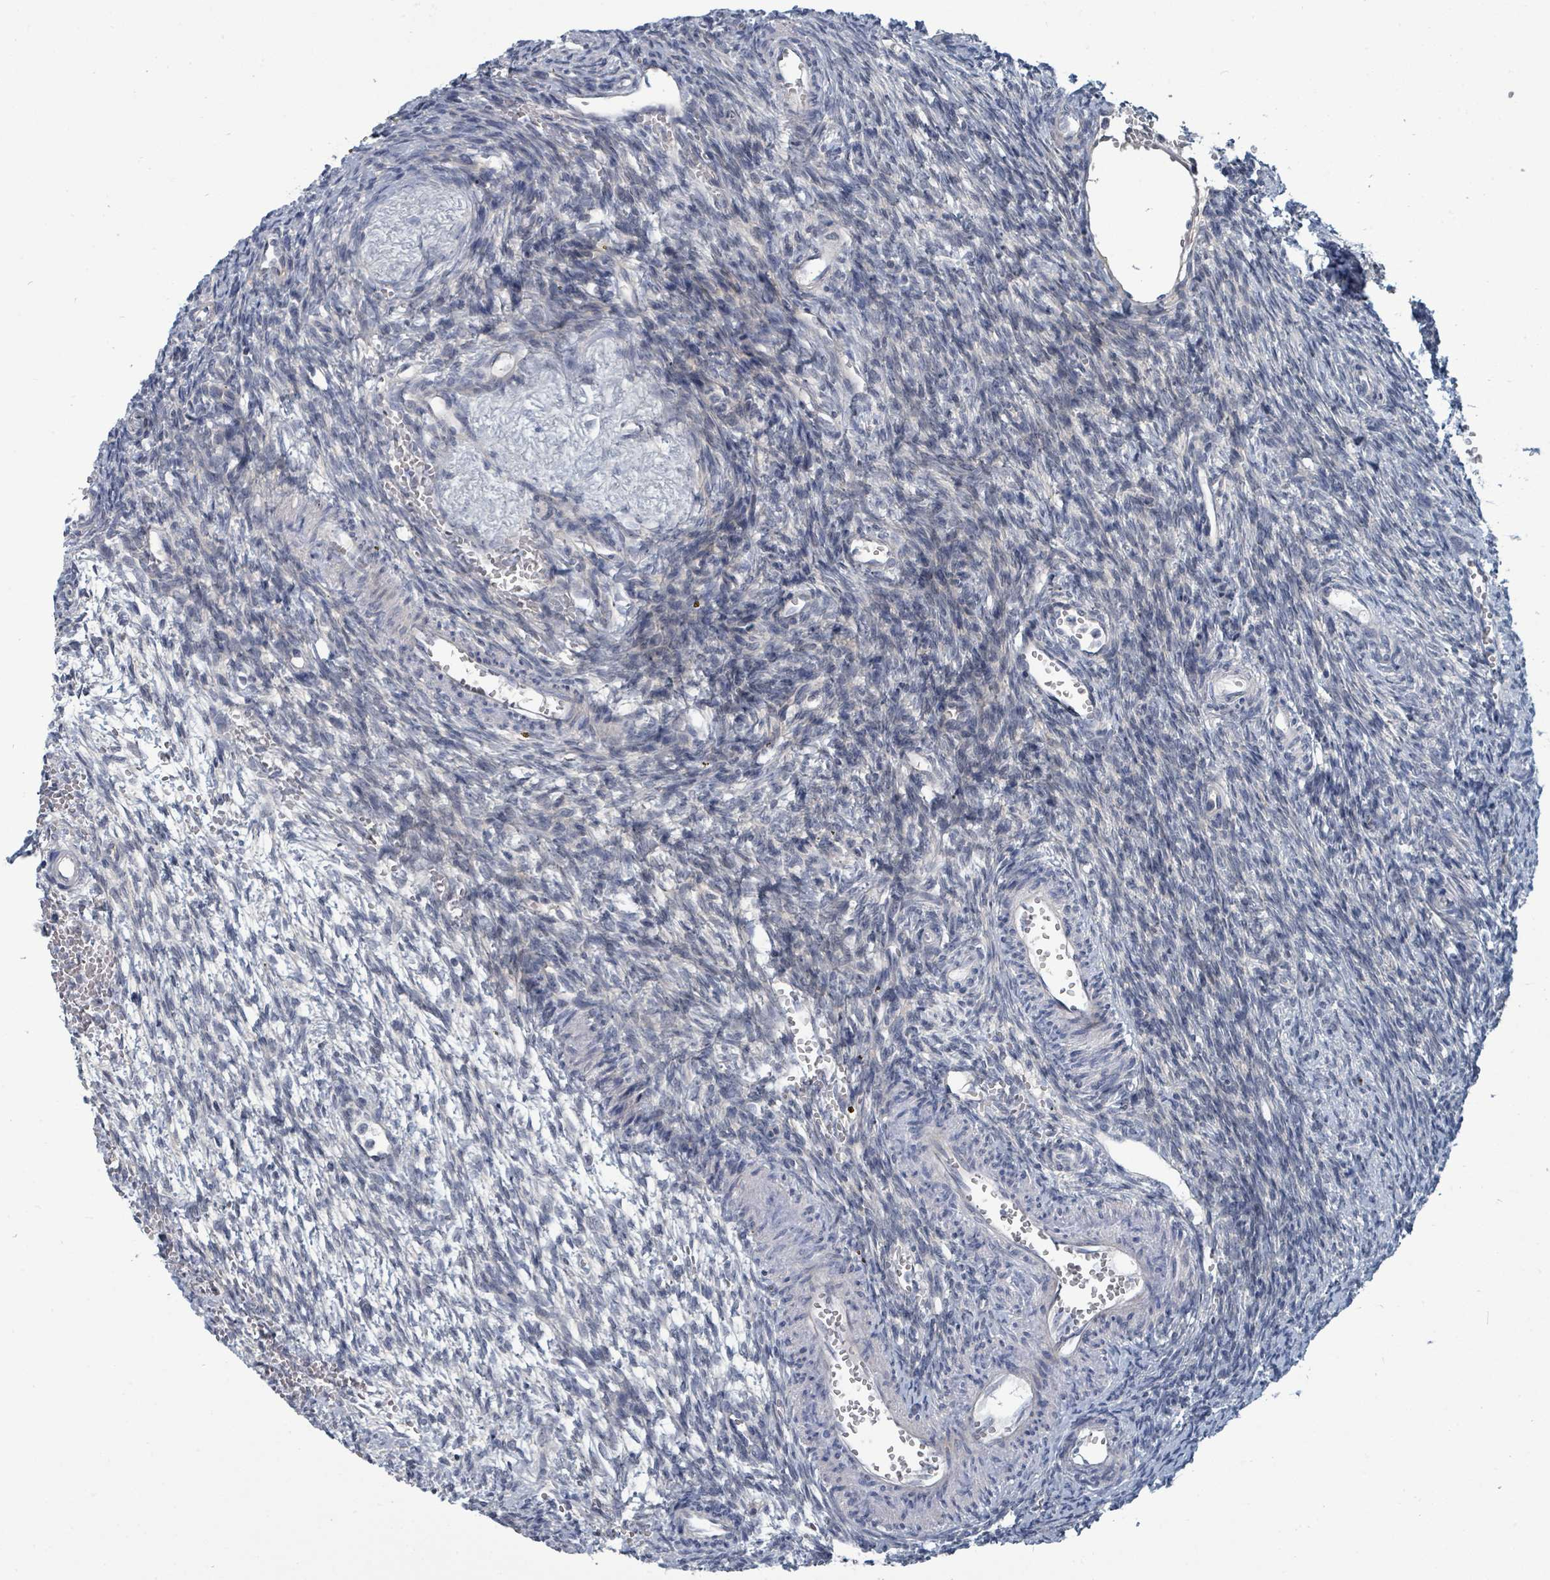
{"staining": {"intensity": "negative", "quantity": "none", "location": "none"}, "tissue": "ovary", "cell_type": "Ovarian stroma cells", "image_type": "normal", "snomed": [{"axis": "morphology", "description": "Normal tissue, NOS"}, {"axis": "topography", "description": "Ovary"}], "caption": "Immunohistochemistry (IHC) image of unremarkable human ovary stained for a protein (brown), which shows no expression in ovarian stroma cells.", "gene": "TRDMT1", "patient": {"sex": "female", "age": 39}}